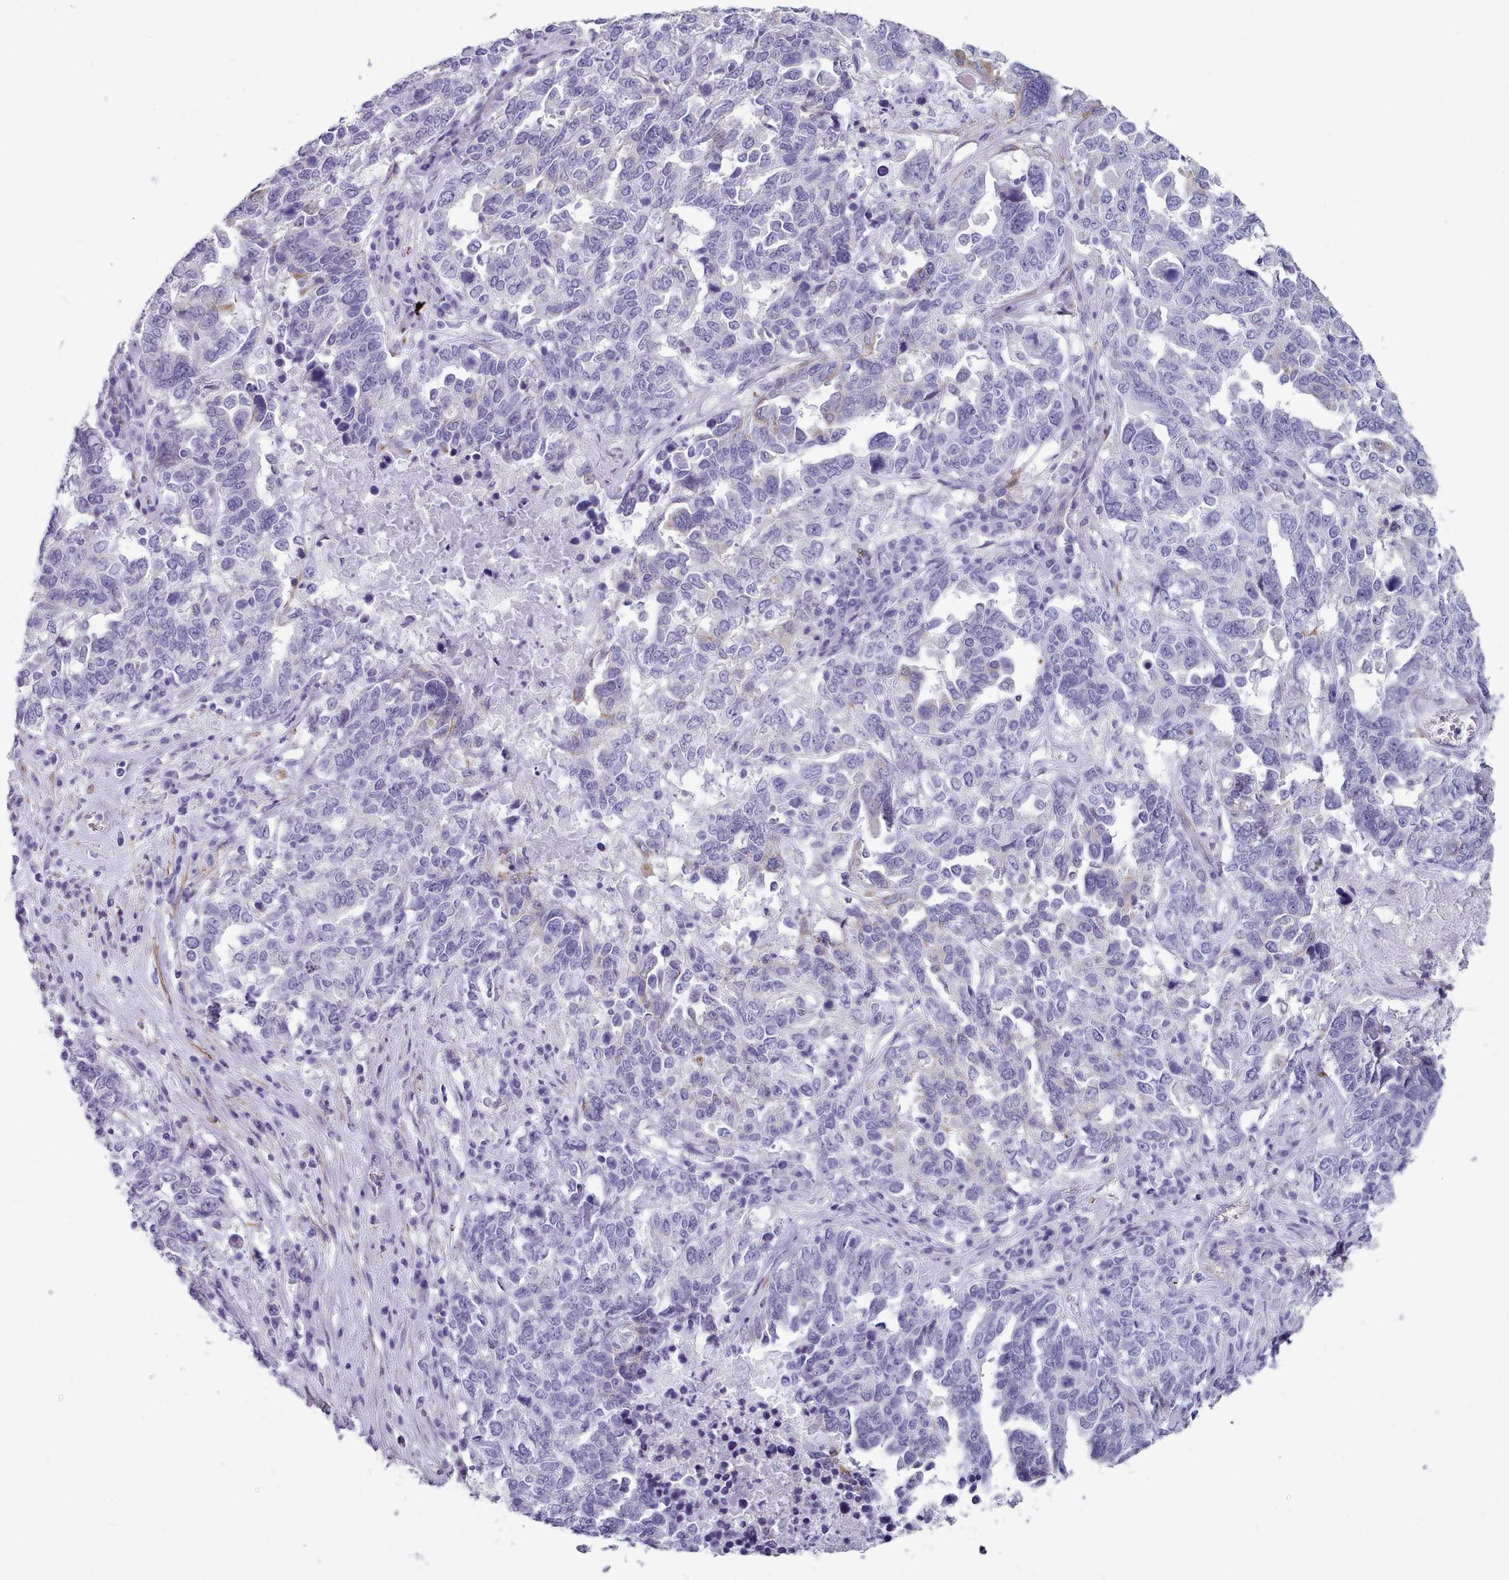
{"staining": {"intensity": "weak", "quantity": "<25%", "location": "cytoplasmic/membranous"}, "tissue": "ovarian cancer", "cell_type": "Tumor cells", "image_type": "cancer", "snomed": [{"axis": "morphology", "description": "Carcinoma, endometroid"}, {"axis": "topography", "description": "Ovary"}], "caption": "Immunohistochemistry photomicrograph of ovarian endometroid carcinoma stained for a protein (brown), which displays no expression in tumor cells.", "gene": "FPGS", "patient": {"sex": "female", "age": 62}}